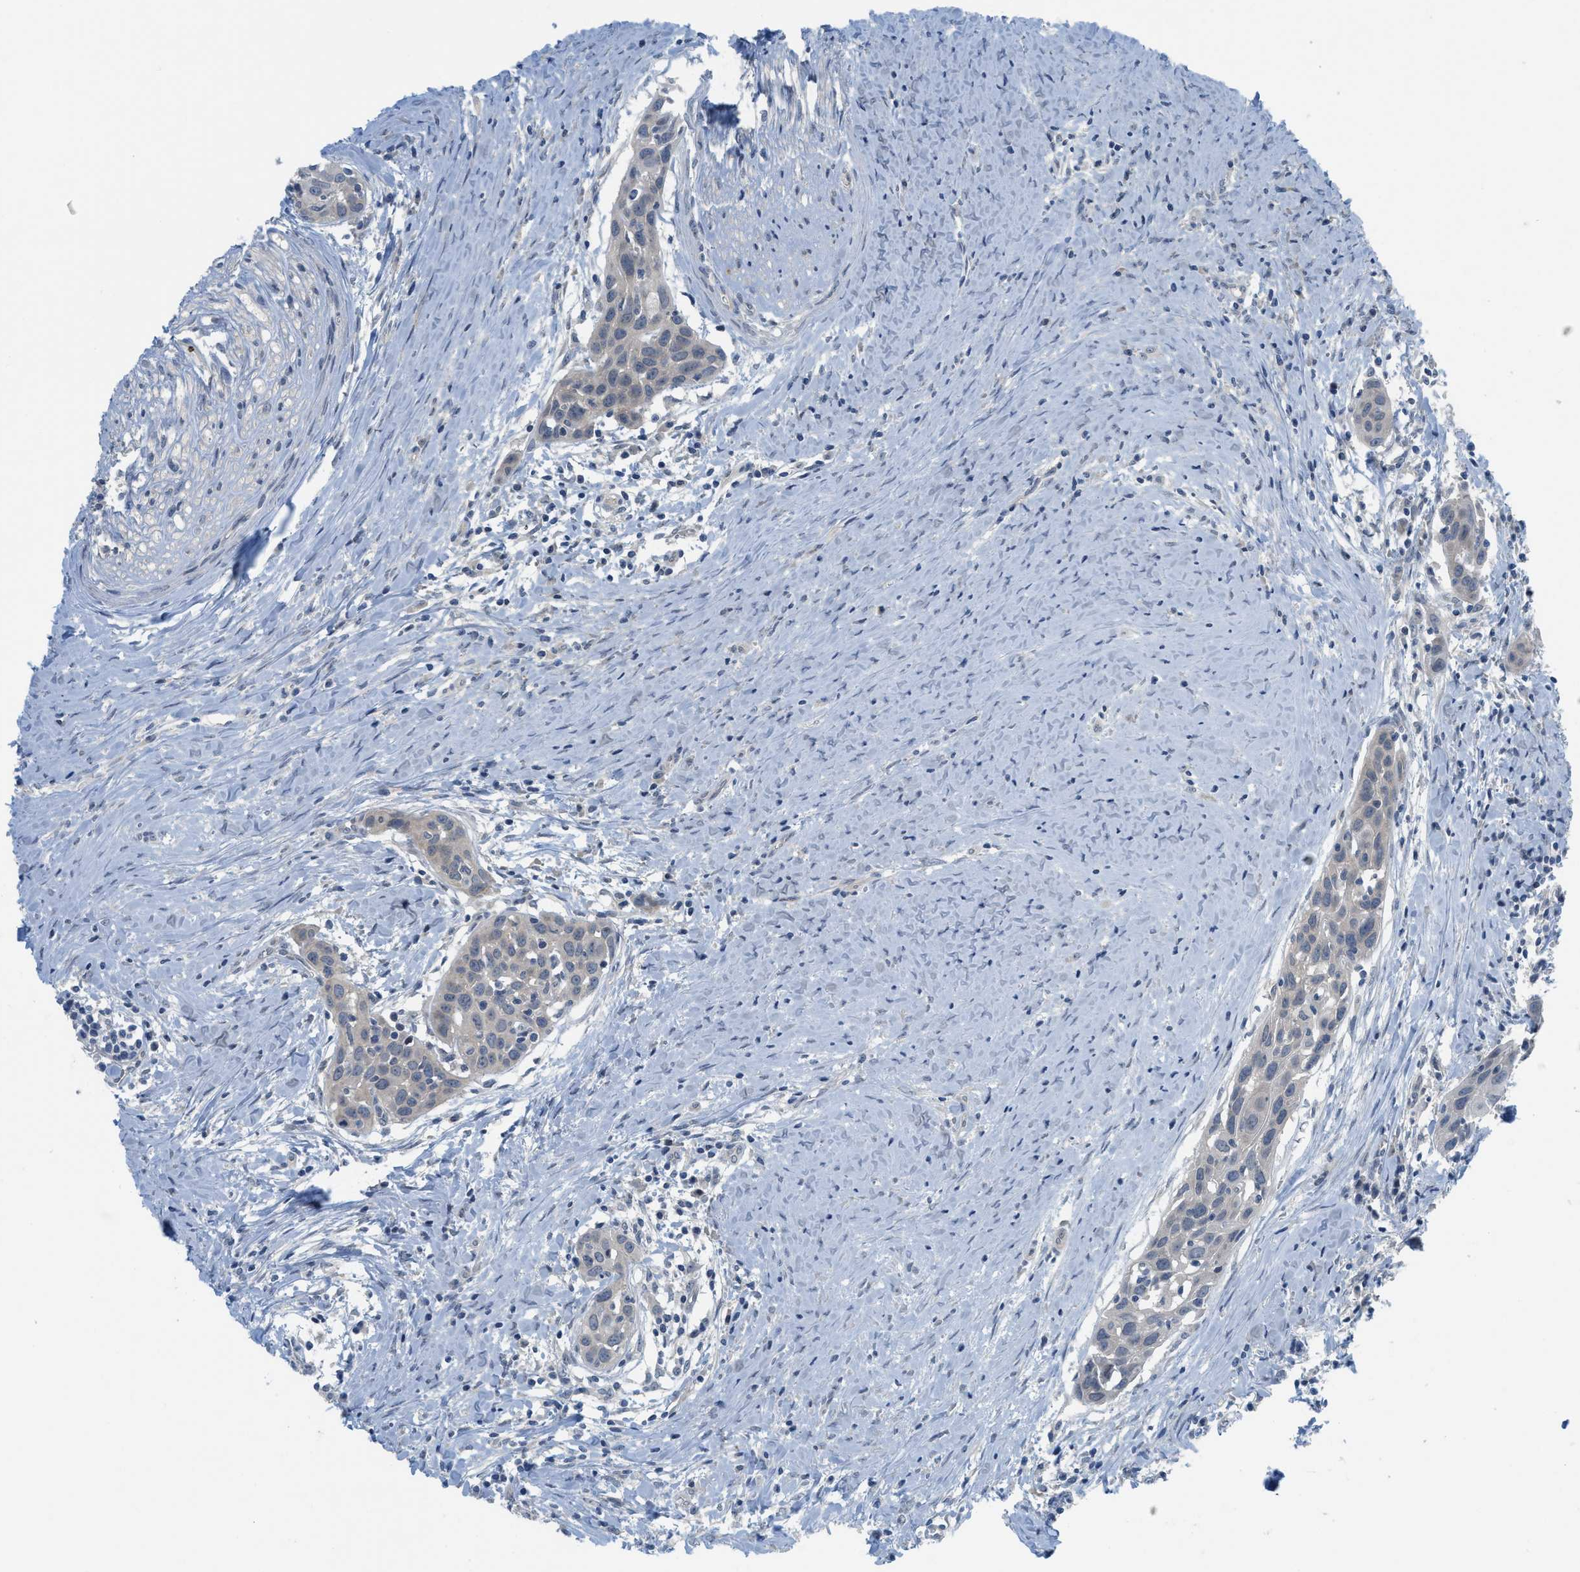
{"staining": {"intensity": "negative", "quantity": "none", "location": "none"}, "tissue": "head and neck cancer", "cell_type": "Tumor cells", "image_type": "cancer", "snomed": [{"axis": "morphology", "description": "Squamous cell carcinoma, NOS"}, {"axis": "topography", "description": "Oral tissue"}, {"axis": "topography", "description": "Head-Neck"}], "caption": "An immunohistochemistry (IHC) image of squamous cell carcinoma (head and neck) is shown. There is no staining in tumor cells of squamous cell carcinoma (head and neck).", "gene": "TNFAIP1", "patient": {"sex": "female", "age": 50}}